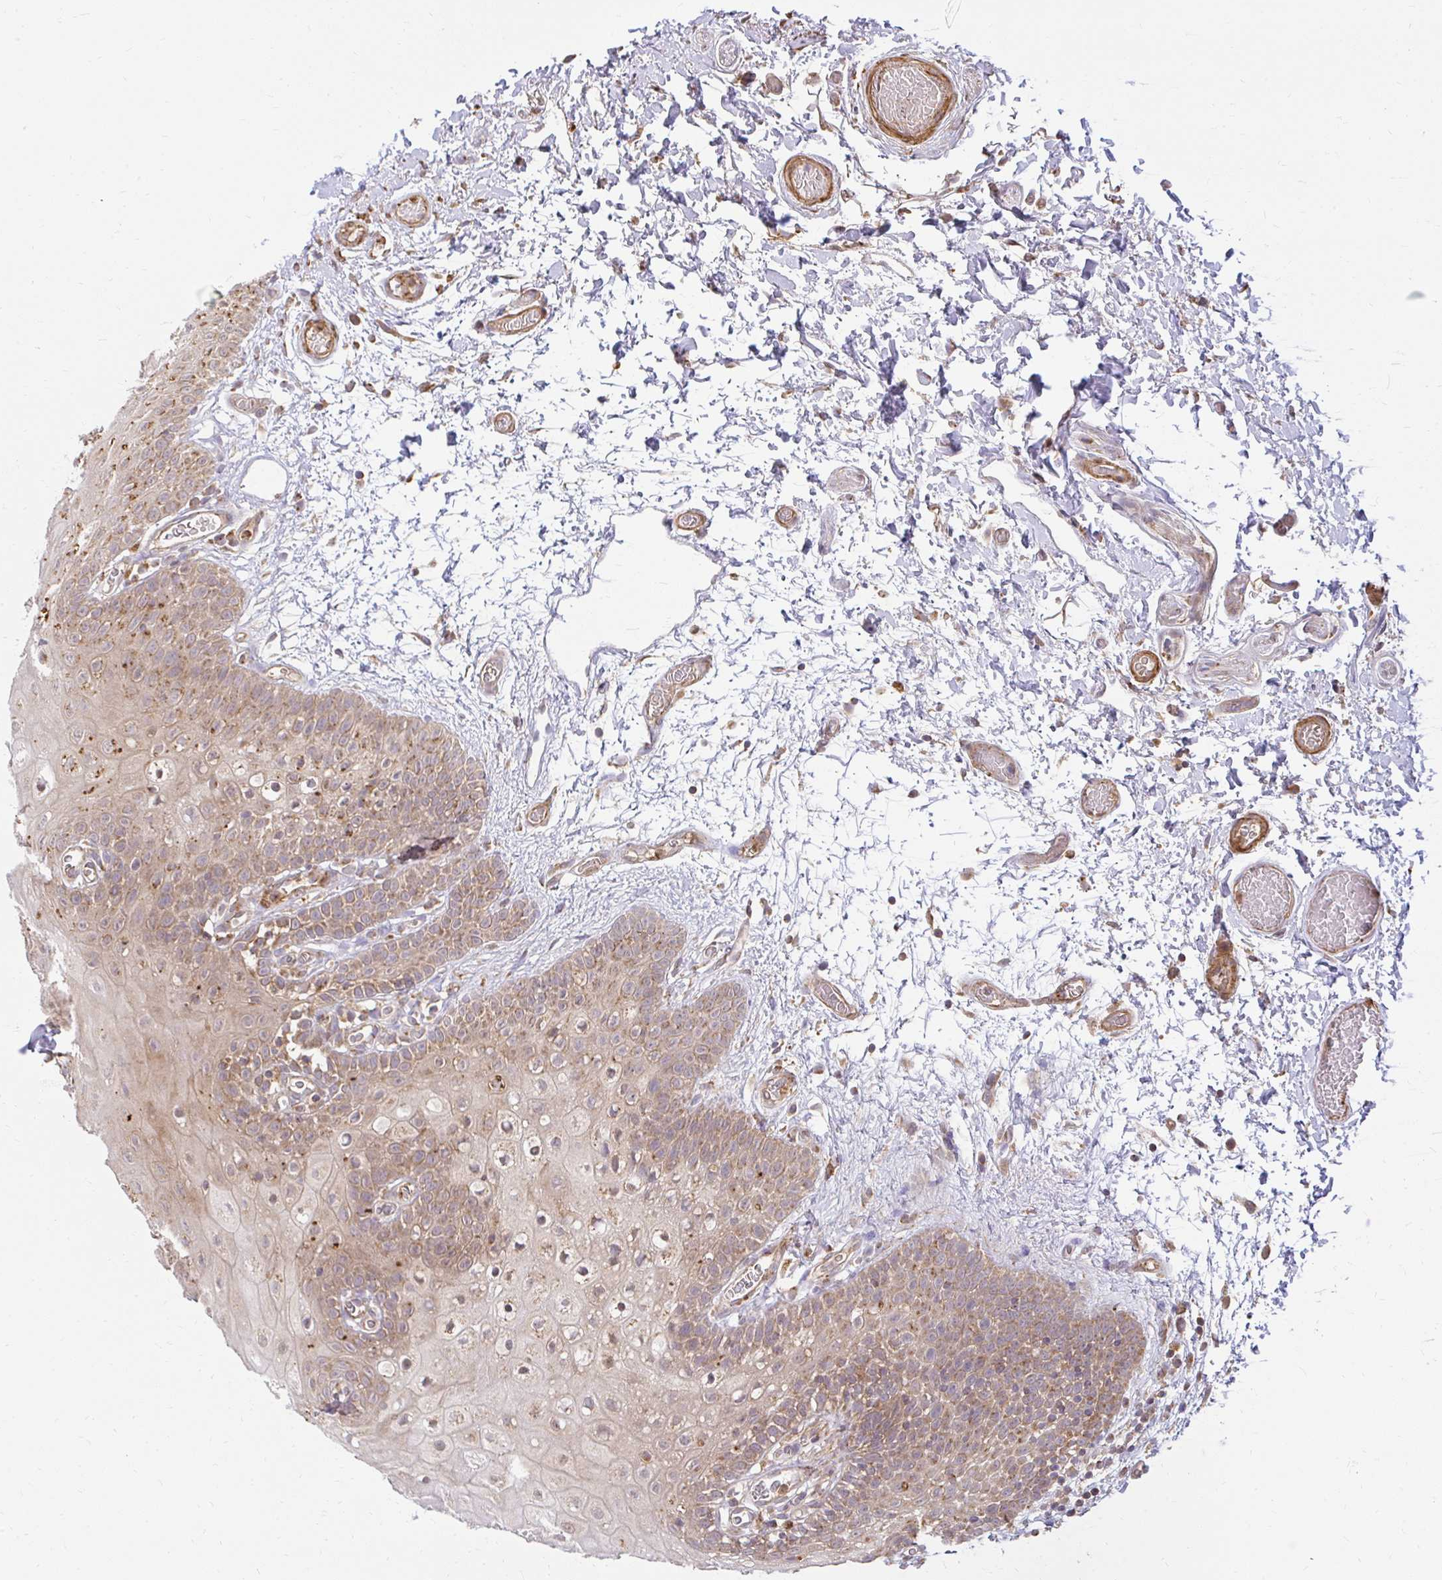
{"staining": {"intensity": "moderate", "quantity": ">75%", "location": "cytoplasmic/membranous"}, "tissue": "oral mucosa", "cell_type": "Squamous epithelial cells", "image_type": "normal", "snomed": [{"axis": "morphology", "description": "Normal tissue, NOS"}, {"axis": "morphology", "description": "Squamous cell carcinoma, NOS"}, {"axis": "topography", "description": "Oral tissue"}, {"axis": "topography", "description": "Tounge, NOS"}, {"axis": "topography", "description": "Head-Neck"}], "caption": "This histopathology image demonstrates immunohistochemistry (IHC) staining of benign human oral mucosa, with medium moderate cytoplasmic/membranous expression in about >75% of squamous epithelial cells.", "gene": "GNS", "patient": {"sex": "male", "age": 76}}